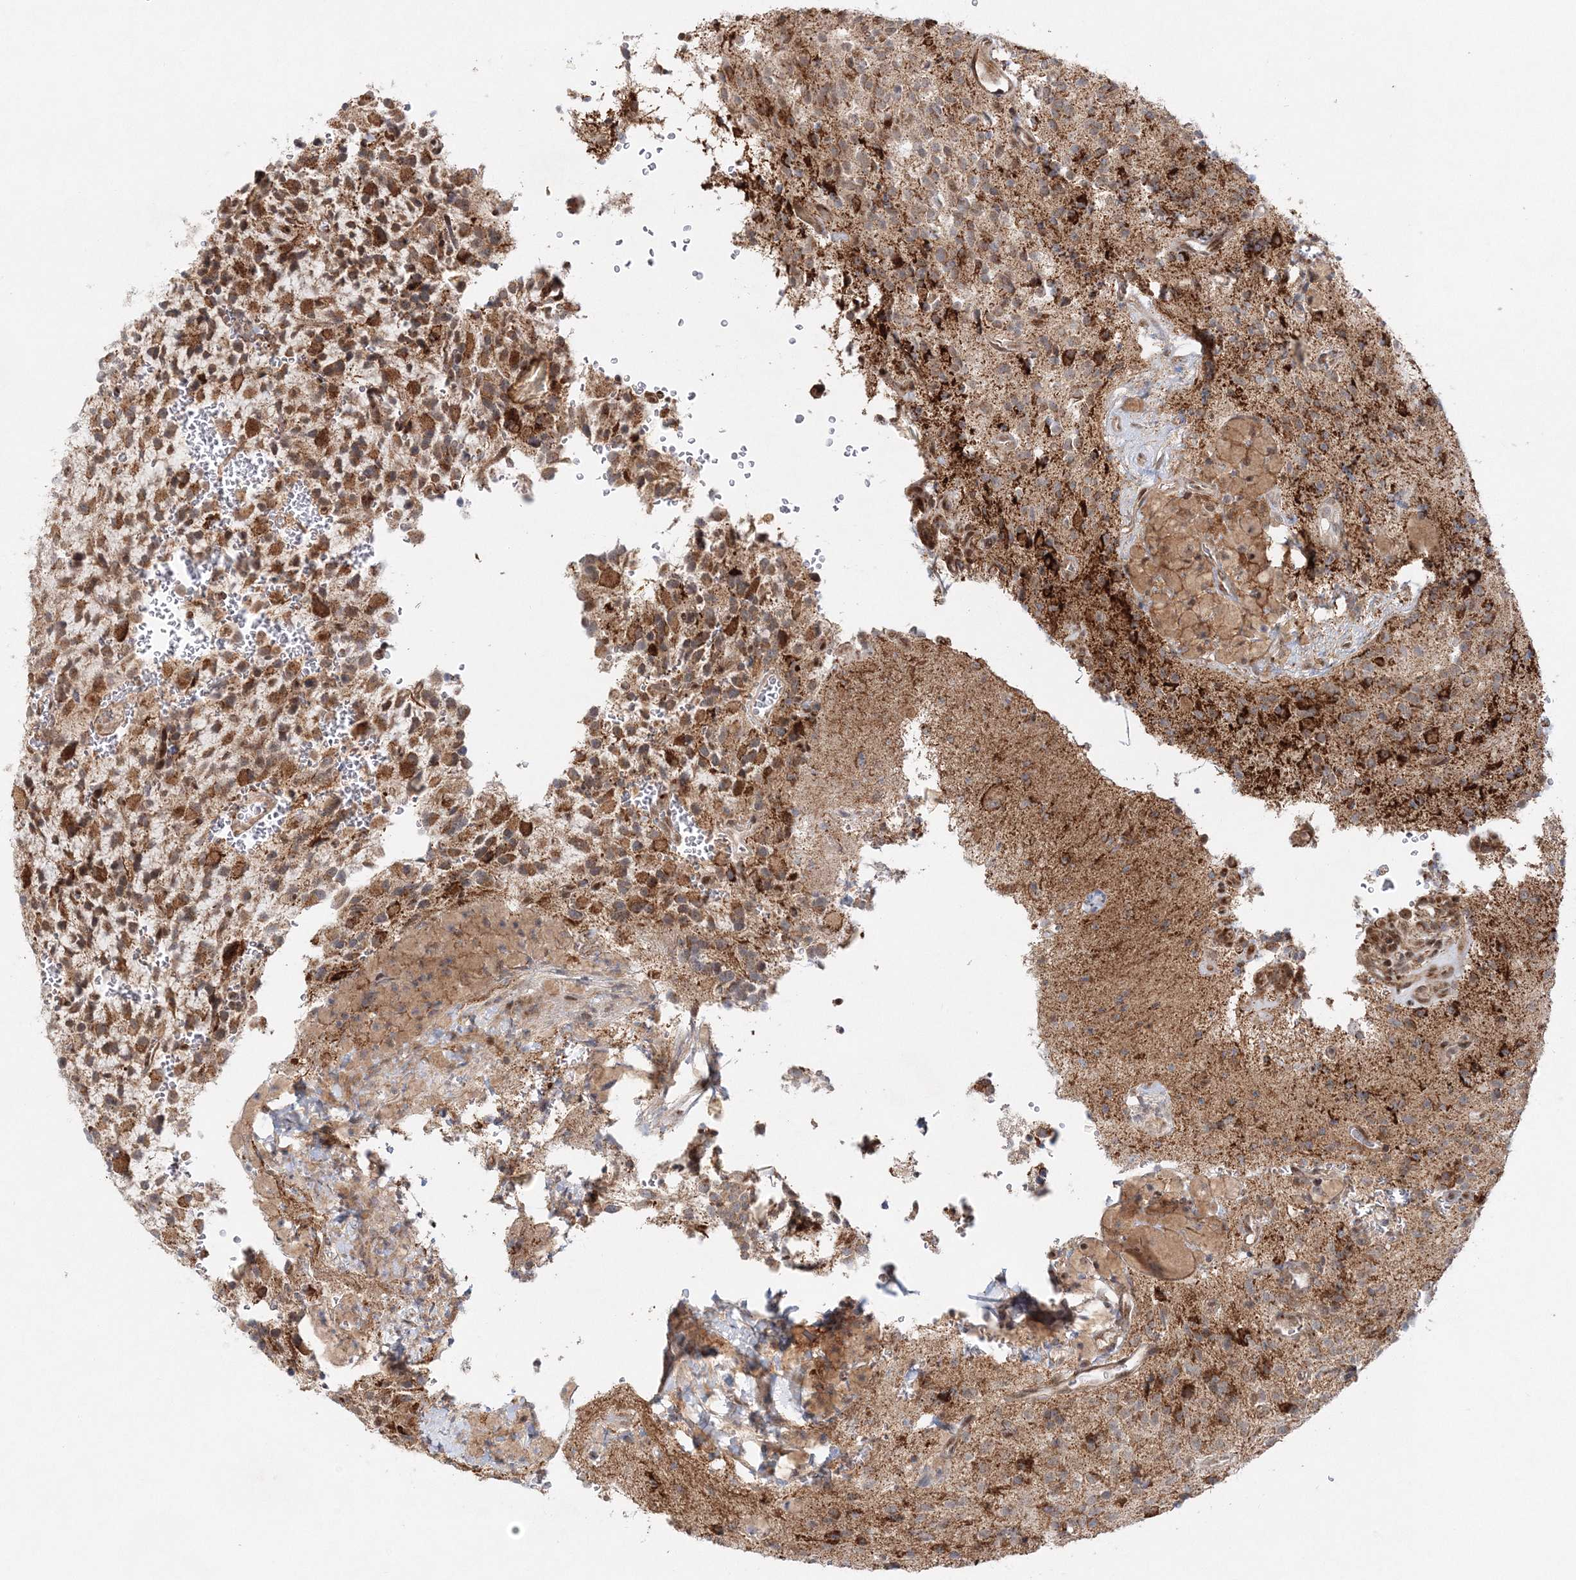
{"staining": {"intensity": "moderate", "quantity": ">75%", "location": "cytoplasmic/membranous"}, "tissue": "glioma", "cell_type": "Tumor cells", "image_type": "cancer", "snomed": [{"axis": "morphology", "description": "Glioma, malignant, High grade"}, {"axis": "topography", "description": "Brain"}], "caption": "Immunohistochemistry of human malignant glioma (high-grade) exhibits medium levels of moderate cytoplasmic/membranous staining in about >75% of tumor cells.", "gene": "RAB11FIP2", "patient": {"sex": "male", "age": 34}}